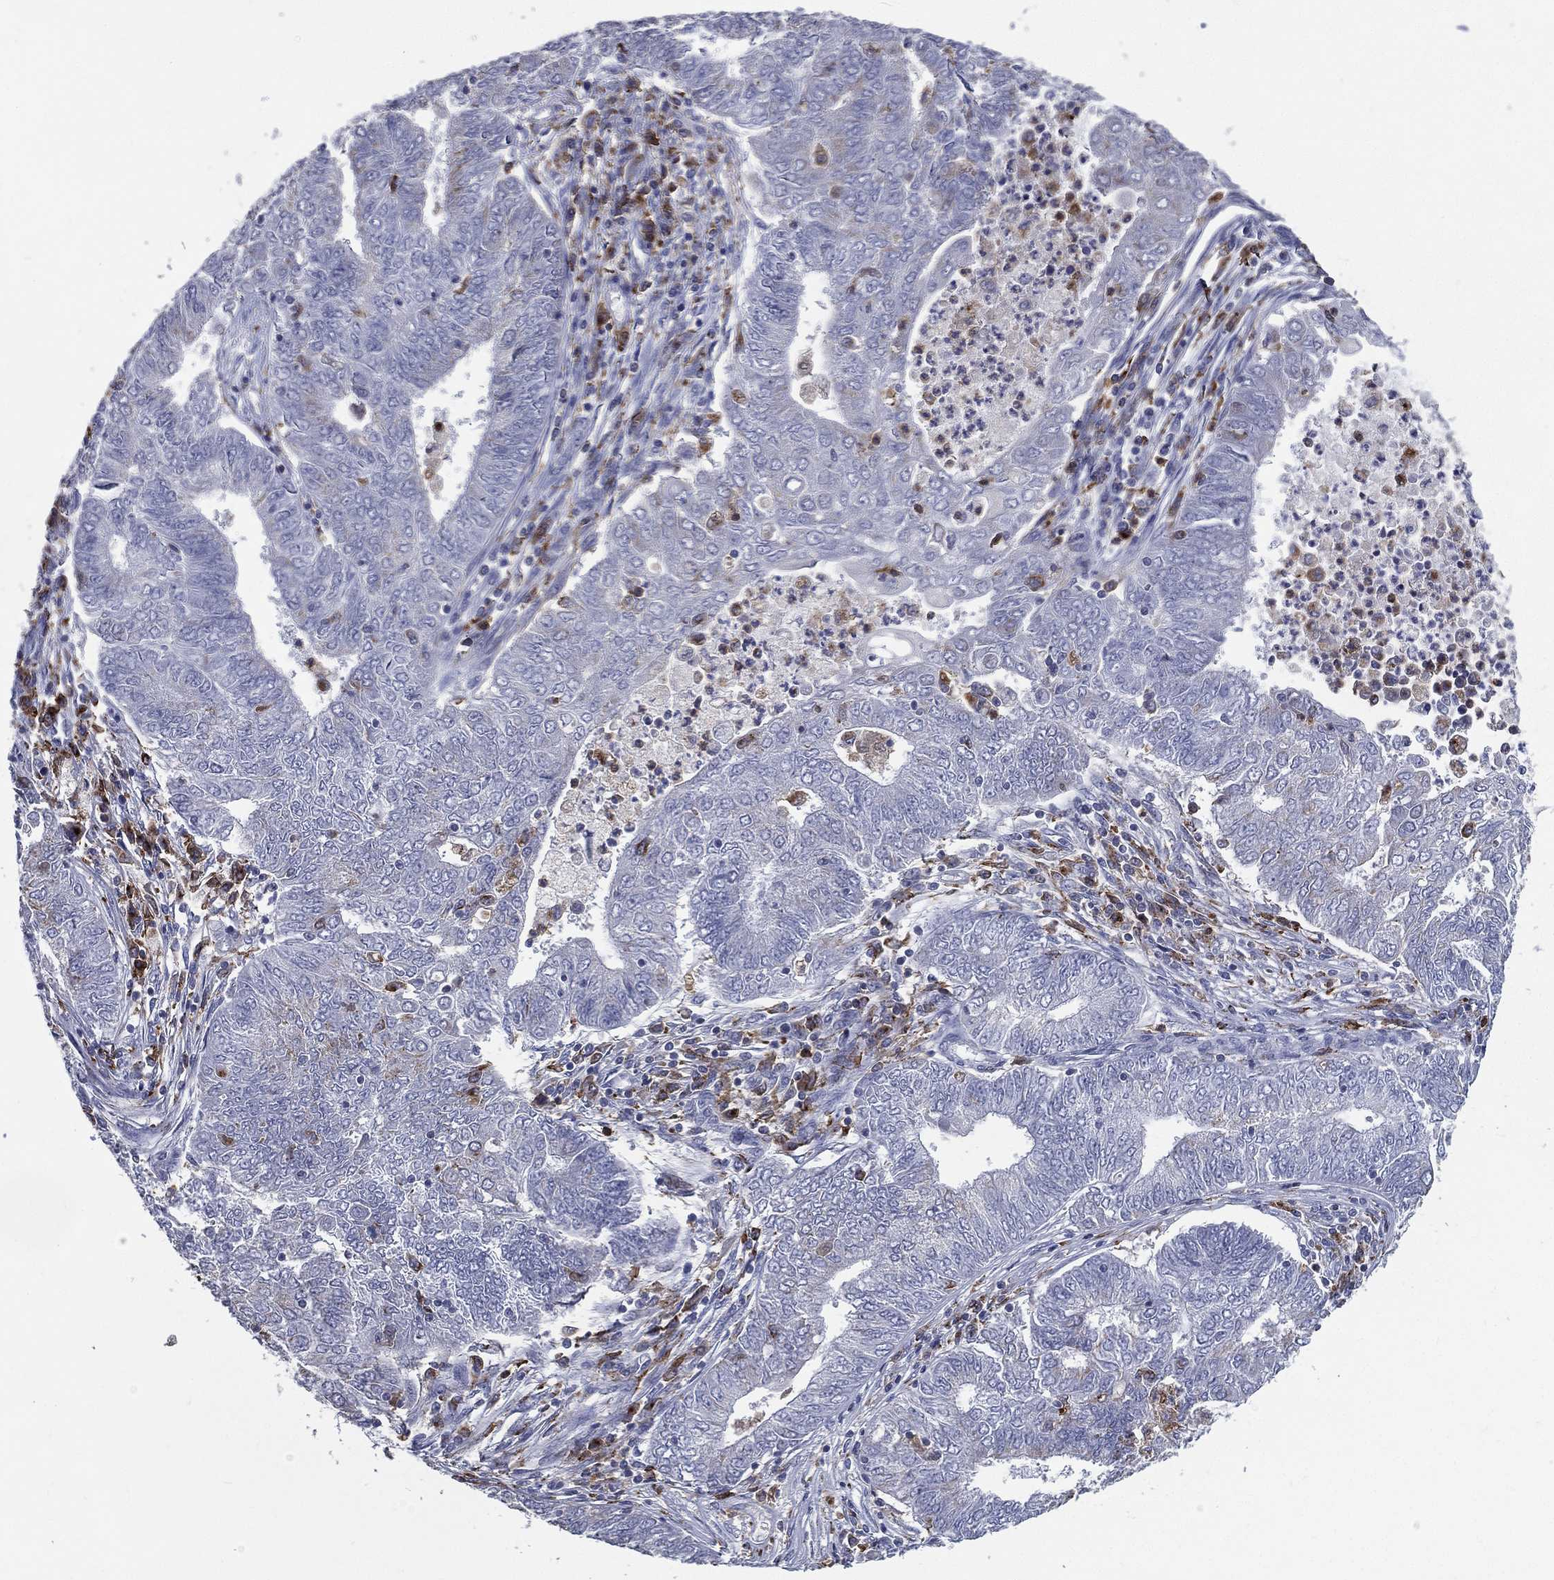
{"staining": {"intensity": "negative", "quantity": "none", "location": "none"}, "tissue": "endometrial cancer", "cell_type": "Tumor cells", "image_type": "cancer", "snomed": [{"axis": "morphology", "description": "Adenocarcinoma, NOS"}, {"axis": "topography", "description": "Endometrium"}], "caption": "Tumor cells show no significant positivity in endometrial adenocarcinoma. Nuclei are stained in blue.", "gene": "EVI2B", "patient": {"sex": "female", "age": 62}}